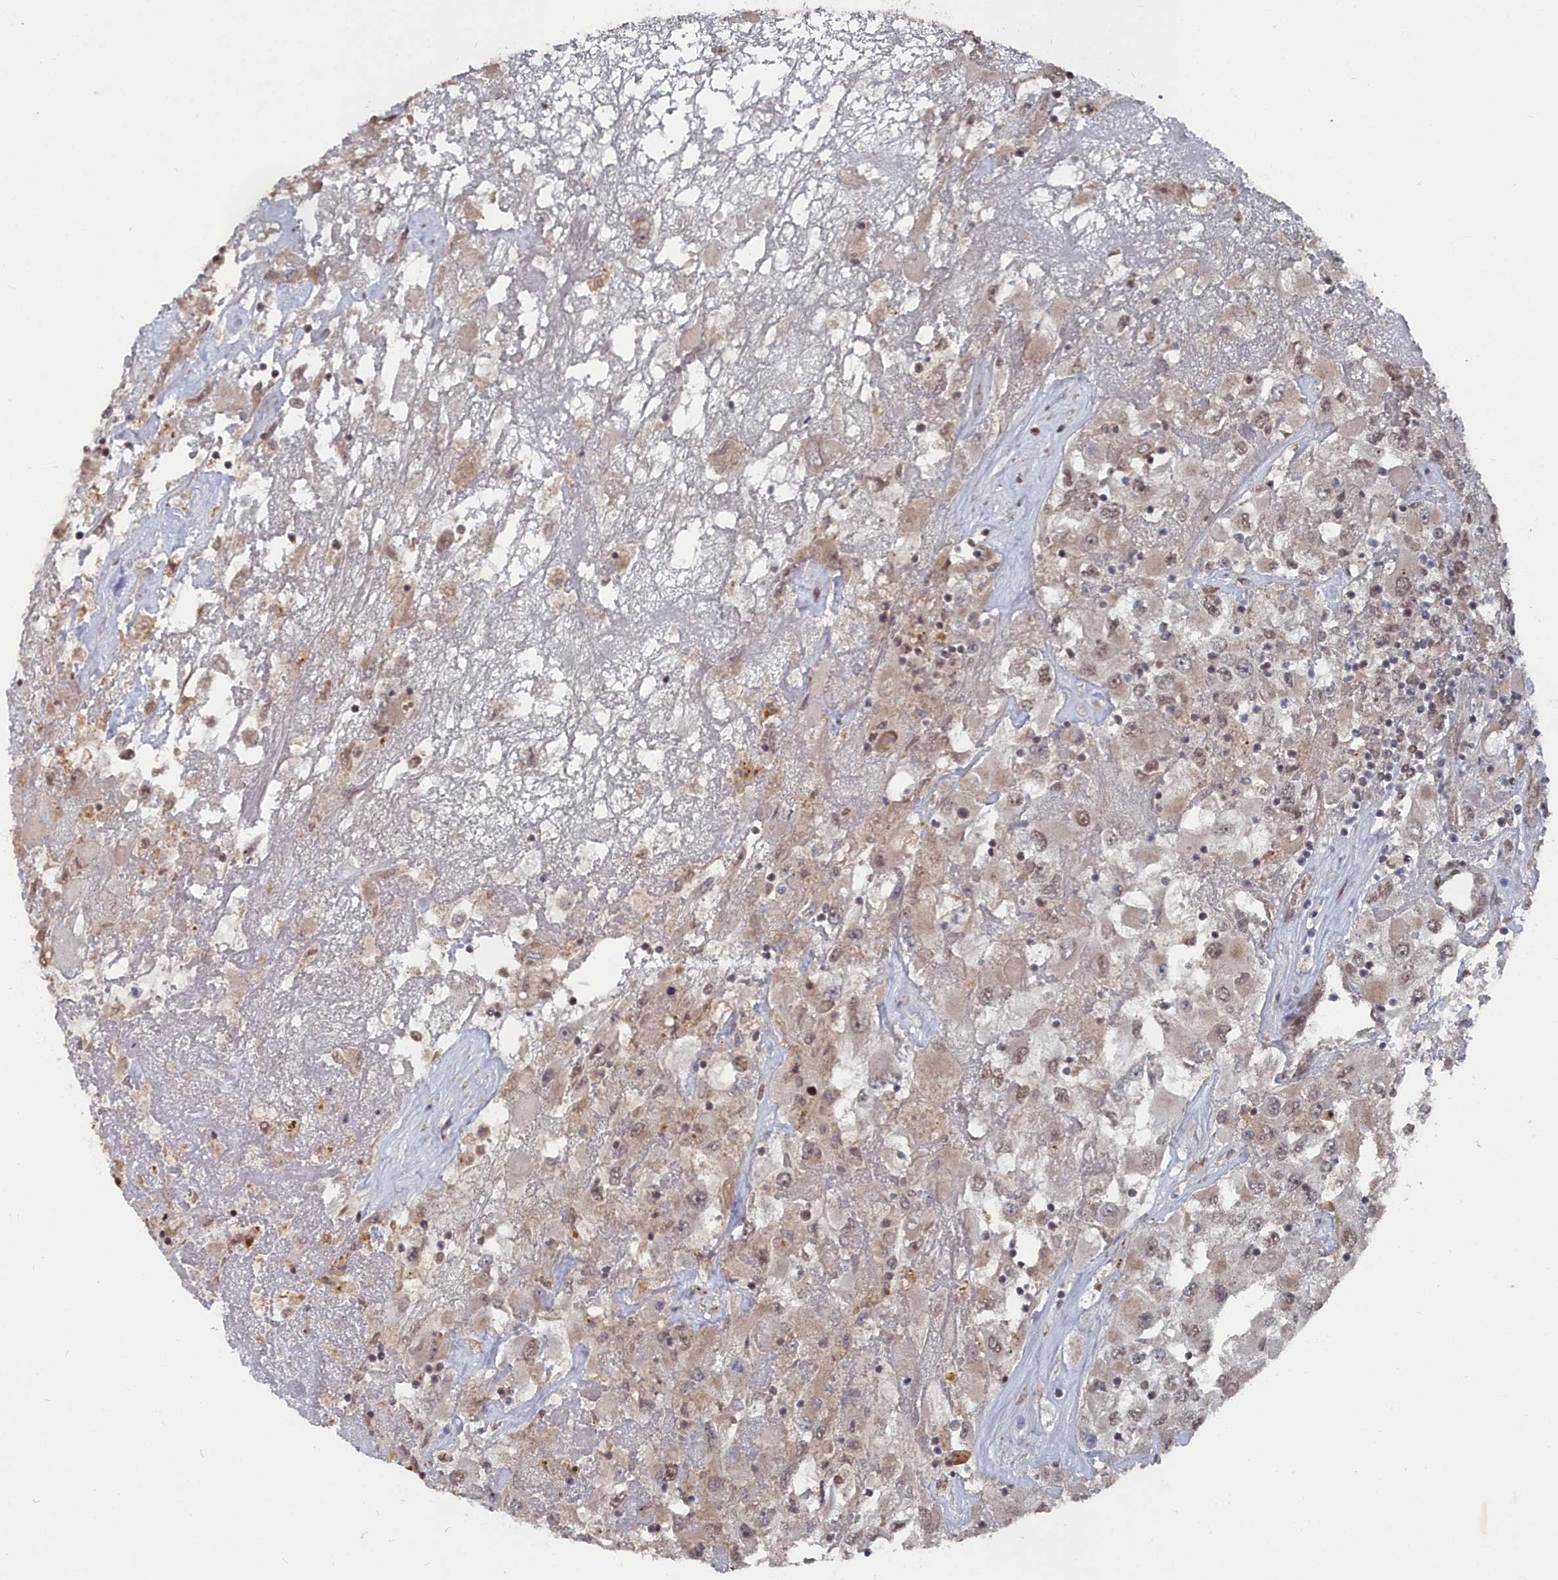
{"staining": {"intensity": "weak", "quantity": "25%-75%", "location": "cytoplasmic/membranous,nuclear"}, "tissue": "renal cancer", "cell_type": "Tumor cells", "image_type": "cancer", "snomed": [{"axis": "morphology", "description": "Adenocarcinoma, NOS"}, {"axis": "topography", "description": "Kidney"}], "caption": "A brown stain labels weak cytoplasmic/membranous and nuclear expression of a protein in renal adenocarcinoma tumor cells.", "gene": "CCNP", "patient": {"sex": "female", "age": 52}}